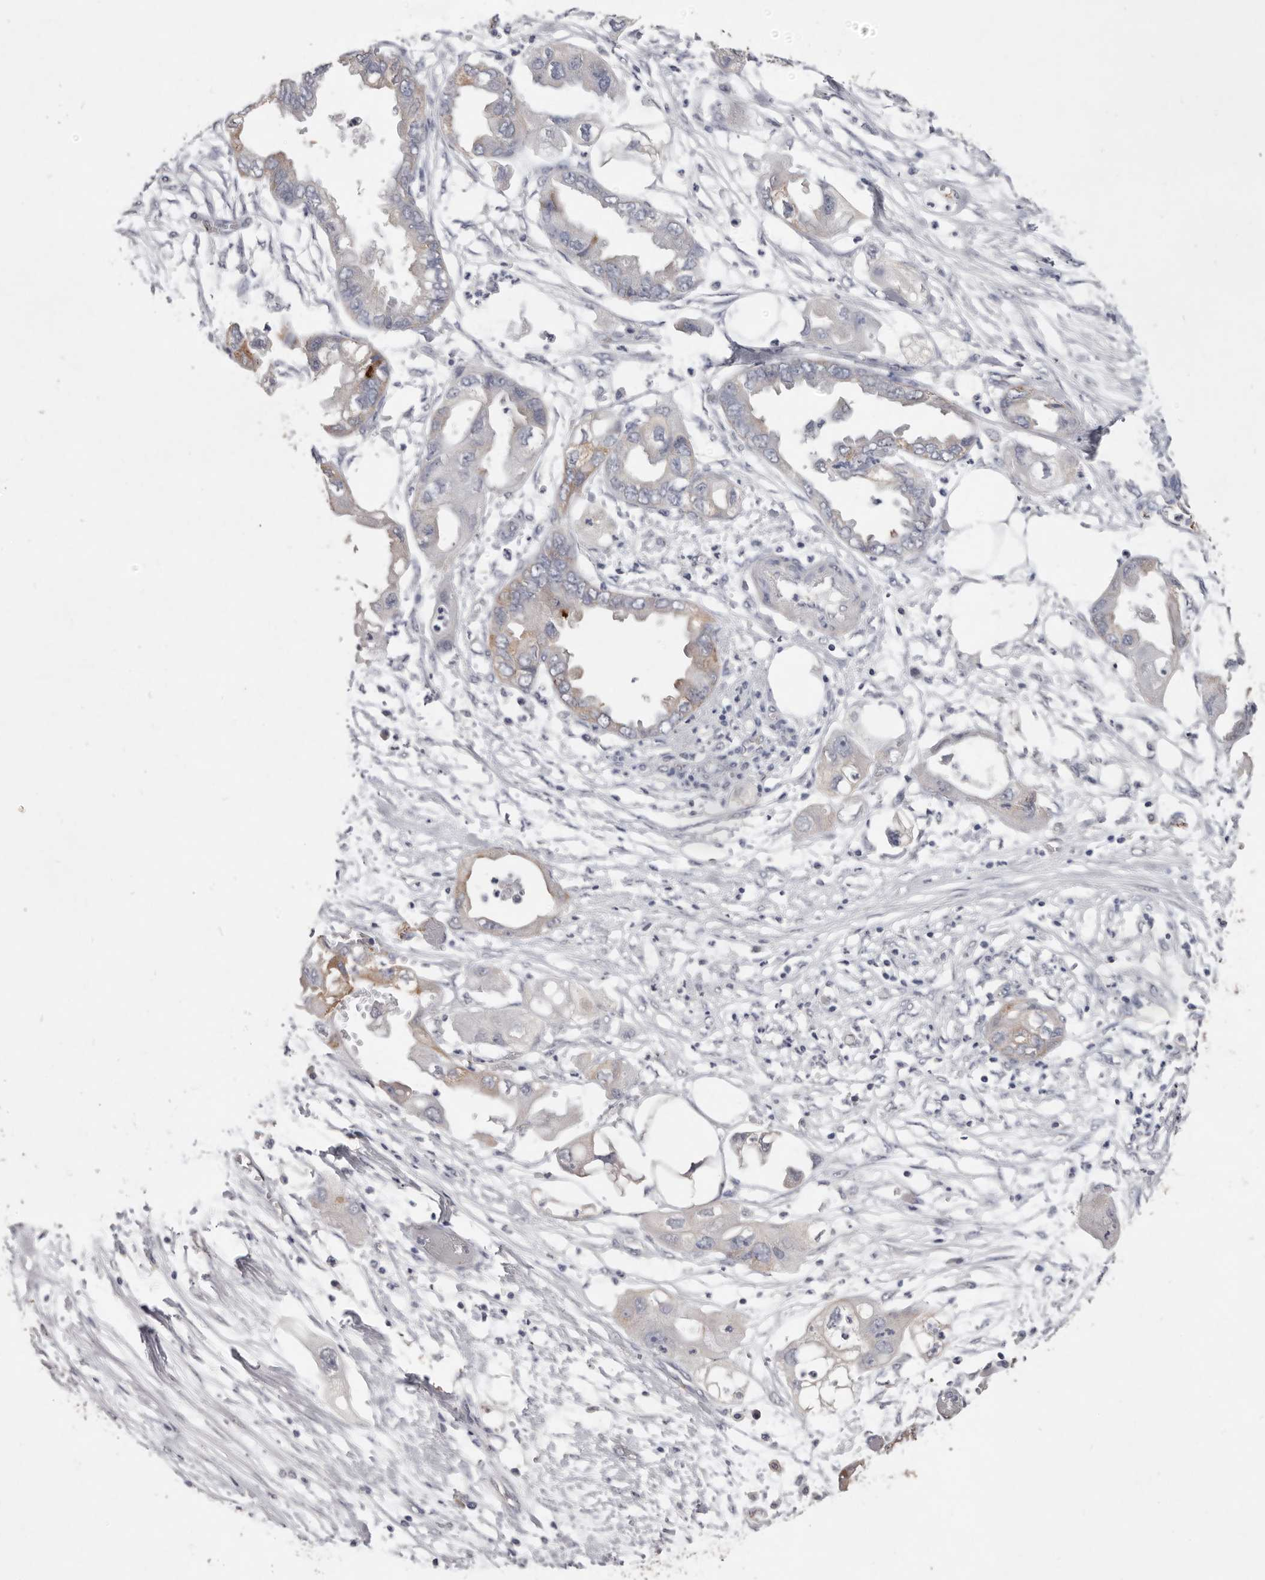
{"staining": {"intensity": "weak", "quantity": "<25%", "location": "cytoplasmic/membranous"}, "tissue": "endometrial cancer", "cell_type": "Tumor cells", "image_type": "cancer", "snomed": [{"axis": "morphology", "description": "Adenocarcinoma, NOS"}, {"axis": "morphology", "description": "Adenocarcinoma, metastatic, NOS"}, {"axis": "topography", "description": "Adipose tissue"}, {"axis": "topography", "description": "Endometrium"}], "caption": "IHC of human adenocarcinoma (endometrial) exhibits no staining in tumor cells. The staining was performed using DAB to visualize the protein expression in brown, while the nuclei were stained in blue with hematoxylin (Magnification: 20x).", "gene": "ZYG11B", "patient": {"sex": "female", "age": 67}}